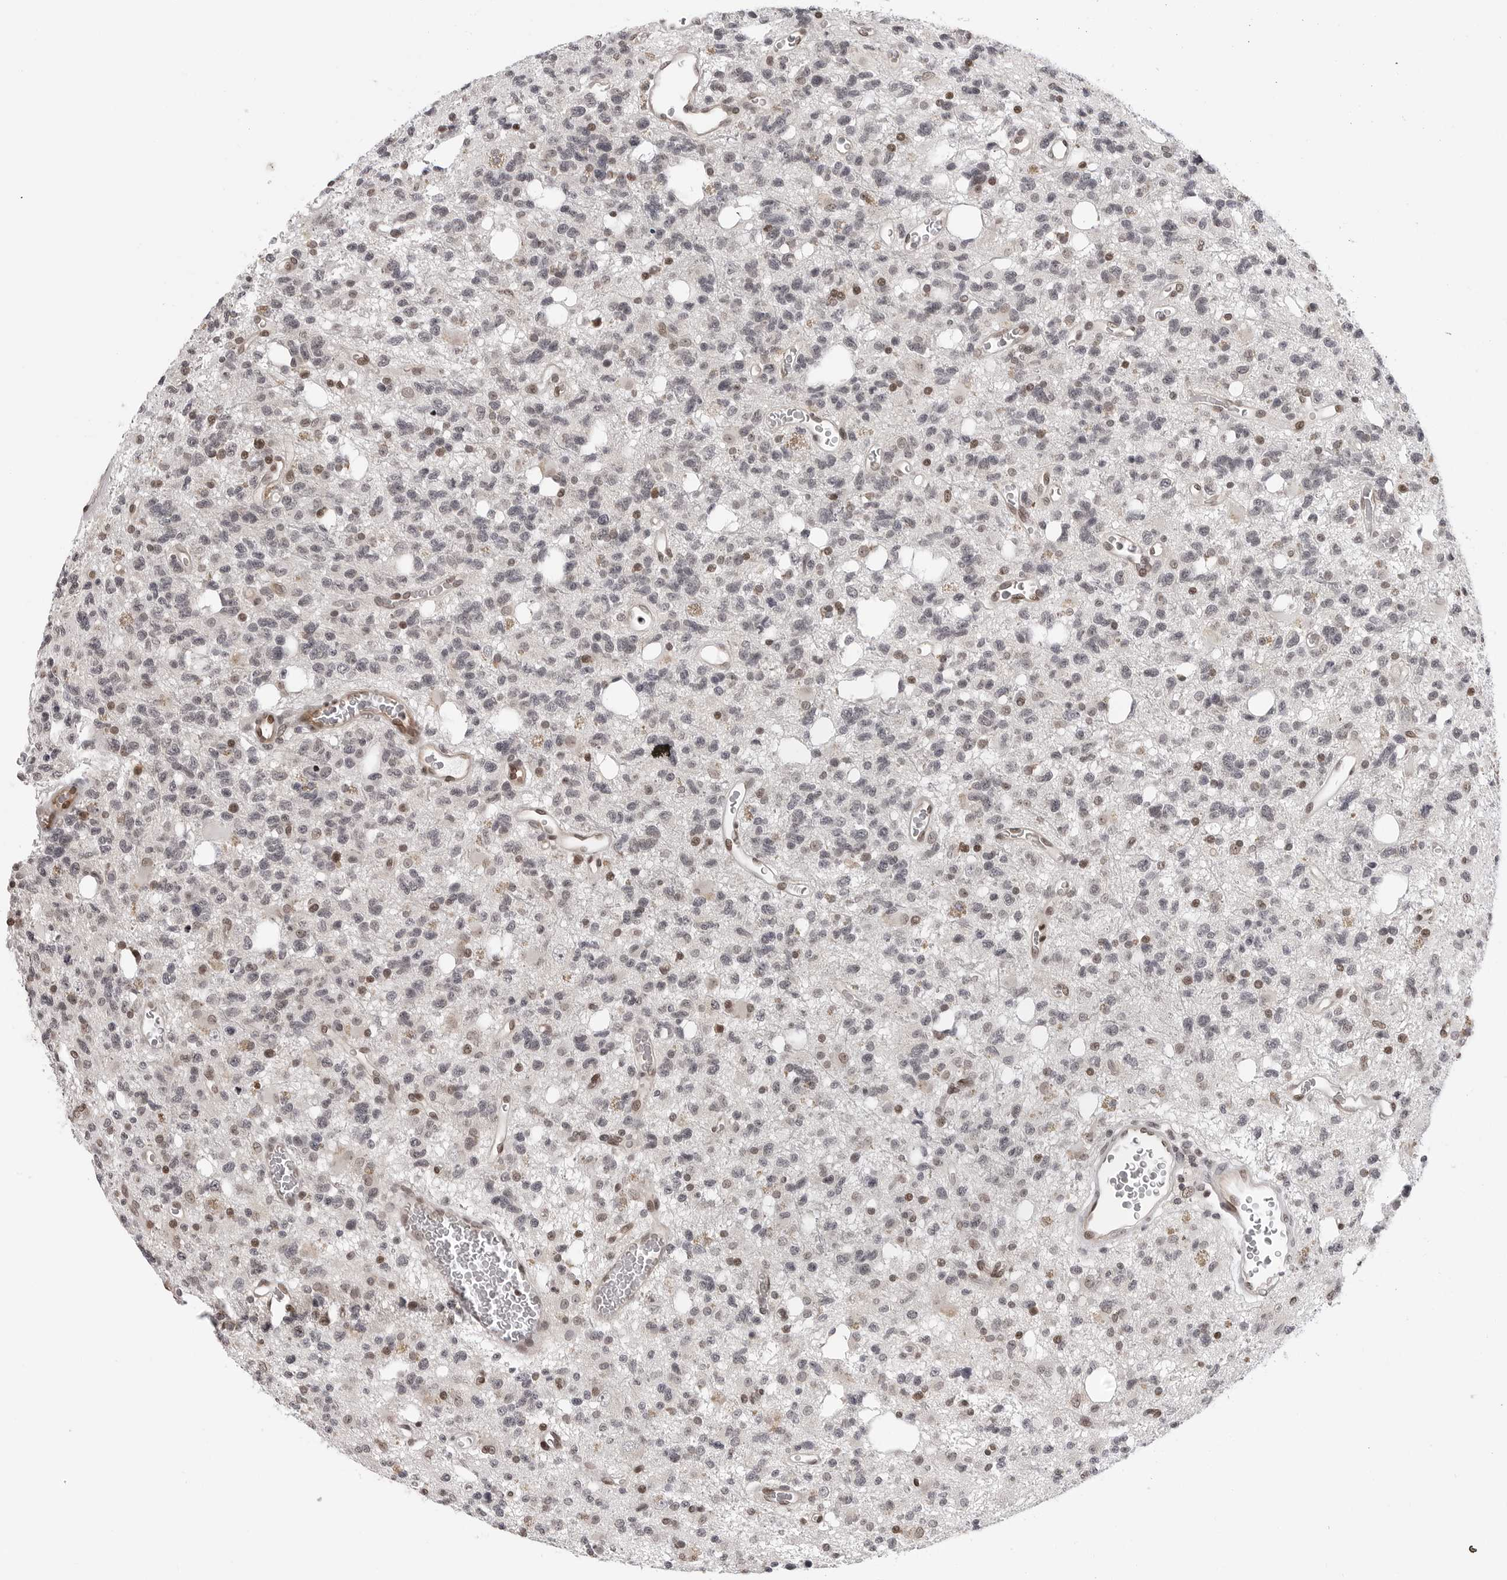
{"staining": {"intensity": "moderate", "quantity": "<25%", "location": "nuclear"}, "tissue": "glioma", "cell_type": "Tumor cells", "image_type": "cancer", "snomed": [{"axis": "morphology", "description": "Glioma, malignant, High grade"}, {"axis": "topography", "description": "Brain"}], "caption": "A photomicrograph showing moderate nuclear staining in approximately <25% of tumor cells in glioma, as visualized by brown immunohistochemical staining.", "gene": "C8orf33", "patient": {"sex": "female", "age": 62}}